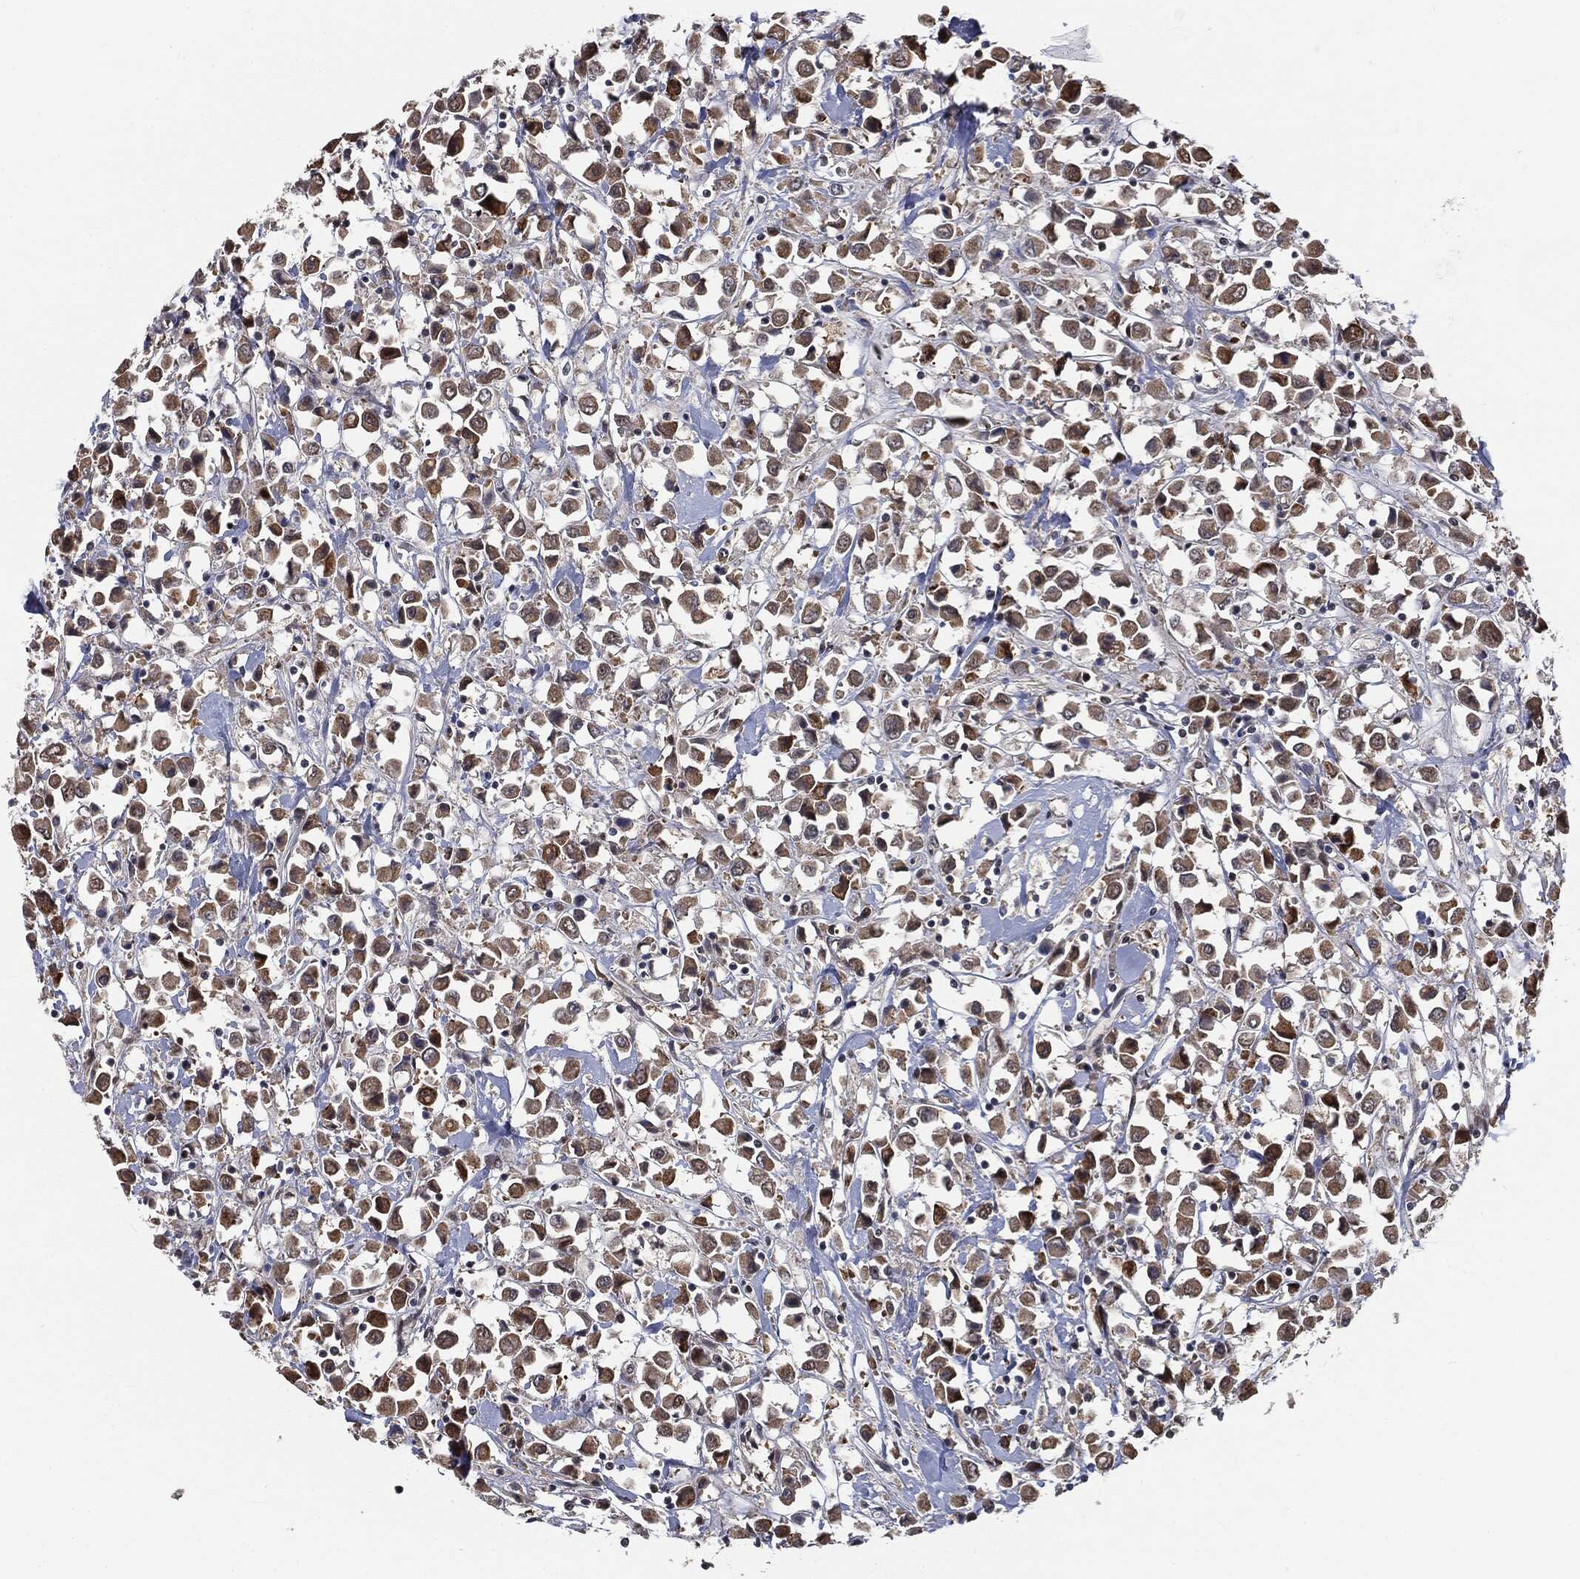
{"staining": {"intensity": "moderate", "quantity": ">75%", "location": "cytoplasmic/membranous,nuclear"}, "tissue": "breast cancer", "cell_type": "Tumor cells", "image_type": "cancer", "snomed": [{"axis": "morphology", "description": "Duct carcinoma"}, {"axis": "topography", "description": "Breast"}], "caption": "Protein staining by immunohistochemistry (IHC) demonstrates moderate cytoplasmic/membranous and nuclear positivity in approximately >75% of tumor cells in breast cancer (invasive ductal carcinoma). (Brightfield microscopy of DAB IHC at high magnification).", "gene": "SHLD2", "patient": {"sex": "female", "age": 61}}